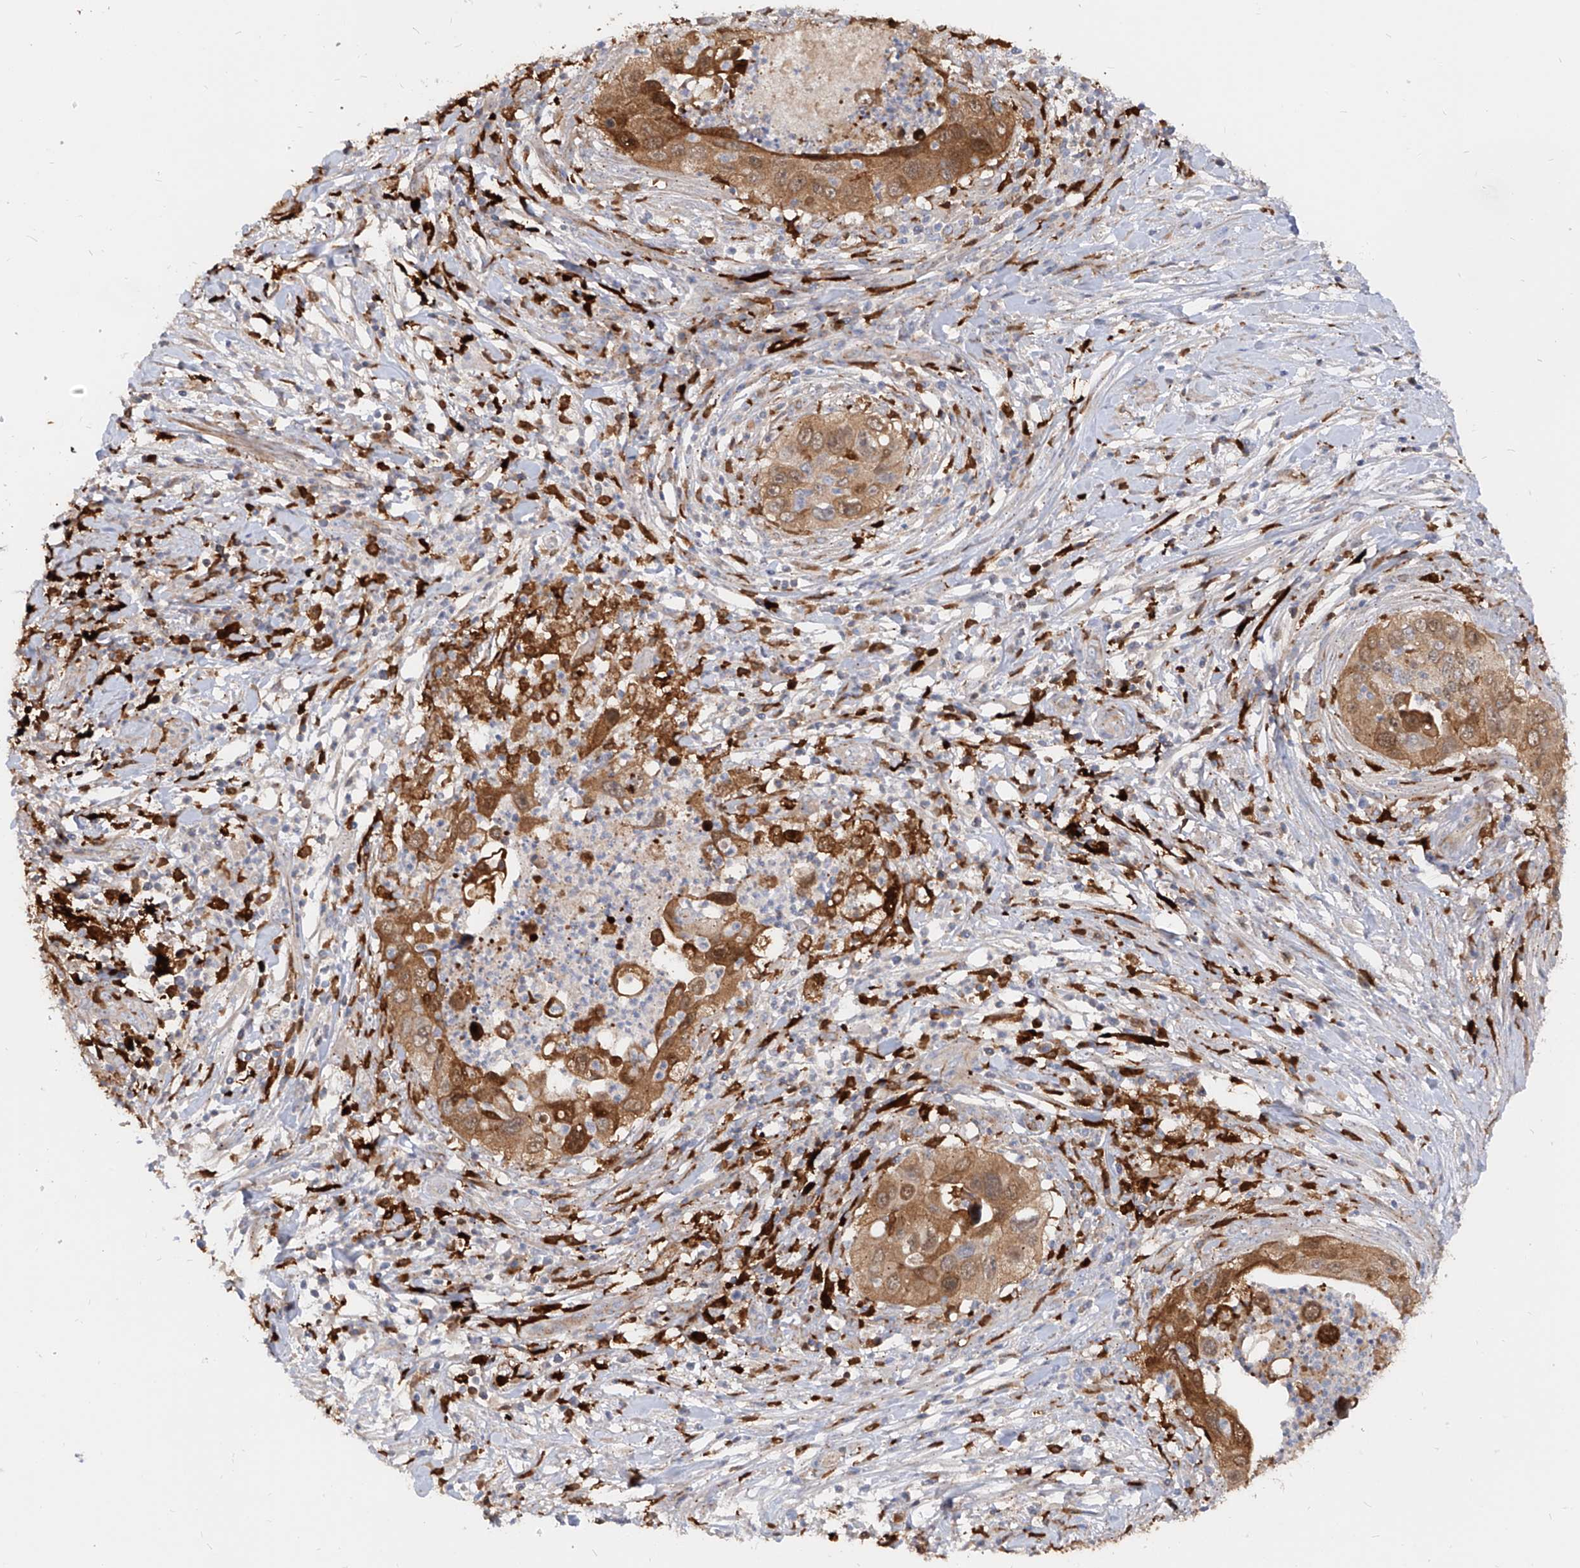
{"staining": {"intensity": "moderate", "quantity": ">75%", "location": "cytoplasmic/membranous"}, "tissue": "cervical cancer", "cell_type": "Tumor cells", "image_type": "cancer", "snomed": [{"axis": "morphology", "description": "Squamous cell carcinoma, NOS"}, {"axis": "topography", "description": "Cervix"}], "caption": "IHC (DAB) staining of cervical squamous cell carcinoma displays moderate cytoplasmic/membranous protein staining in about >75% of tumor cells. The protein of interest is shown in brown color, while the nuclei are stained blue.", "gene": "KYNU", "patient": {"sex": "female", "age": 38}}